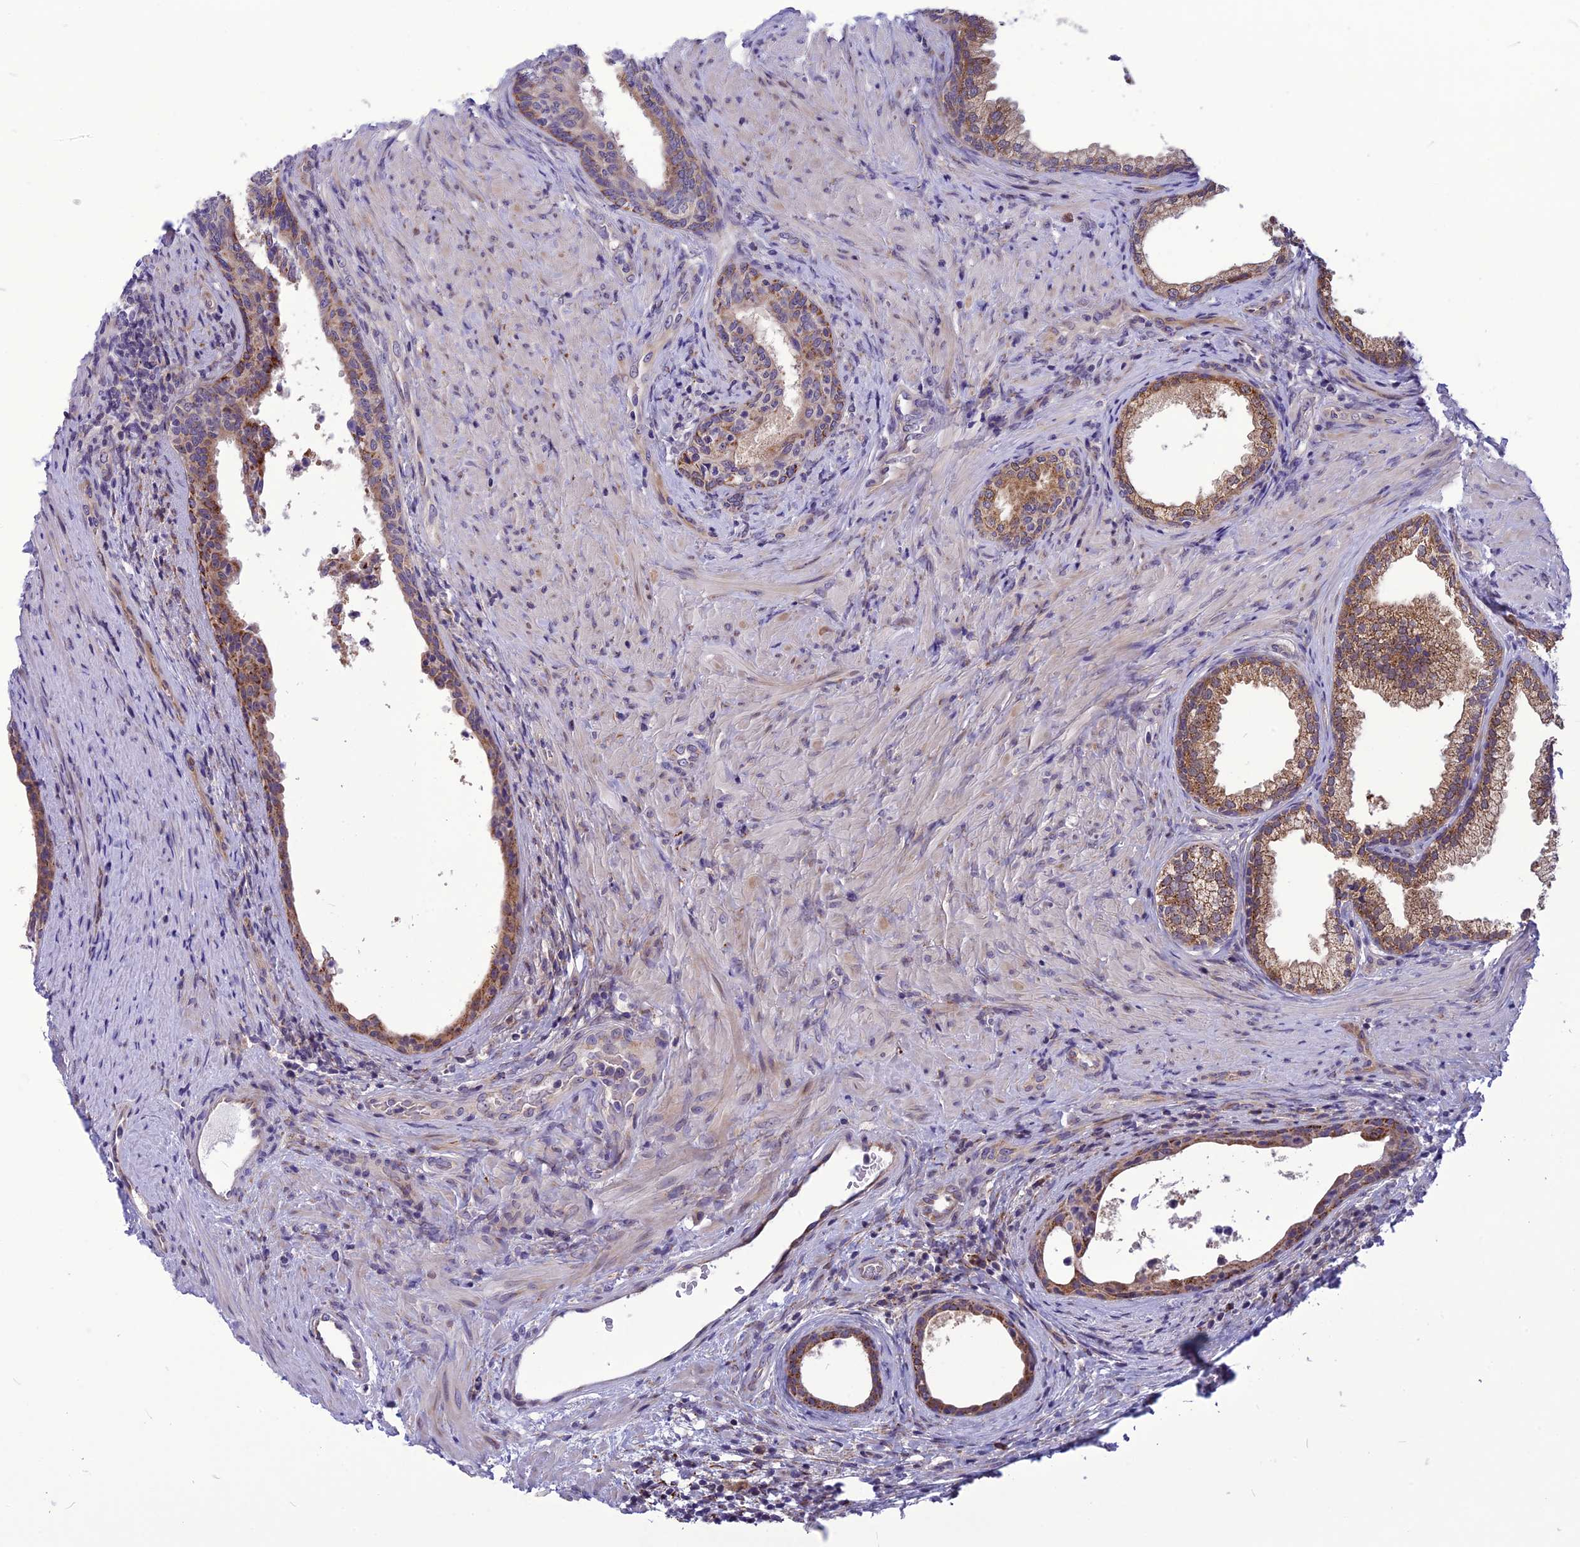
{"staining": {"intensity": "moderate", "quantity": ">75%", "location": "cytoplasmic/membranous"}, "tissue": "prostate", "cell_type": "Glandular cells", "image_type": "normal", "snomed": [{"axis": "morphology", "description": "Normal tissue, NOS"}, {"axis": "topography", "description": "Prostate"}], "caption": "DAB immunohistochemical staining of benign human prostate demonstrates moderate cytoplasmic/membranous protein positivity in approximately >75% of glandular cells.", "gene": "PSMF1", "patient": {"sex": "male", "age": 76}}